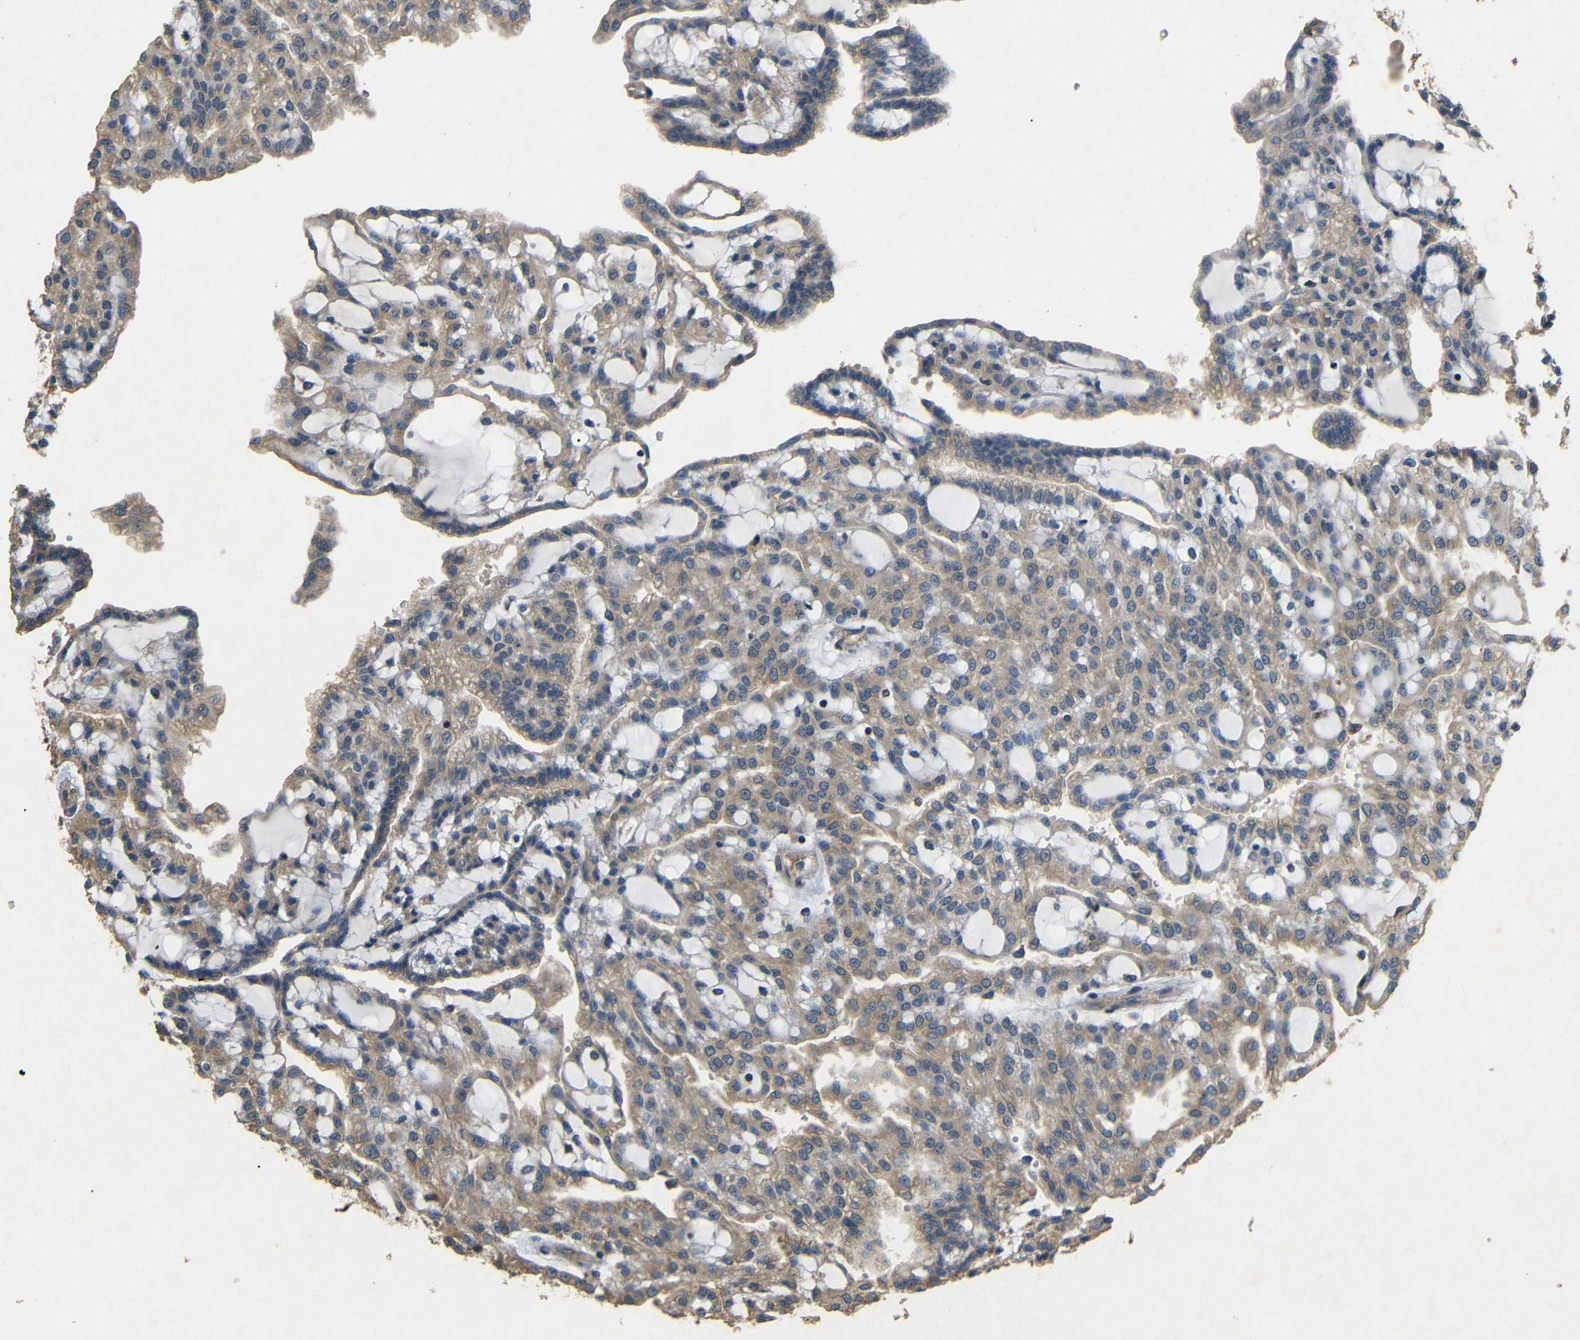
{"staining": {"intensity": "moderate", "quantity": ">75%", "location": "cytoplasmic/membranous"}, "tissue": "renal cancer", "cell_type": "Tumor cells", "image_type": "cancer", "snomed": [{"axis": "morphology", "description": "Adenocarcinoma, NOS"}, {"axis": "topography", "description": "Kidney"}], "caption": "IHC photomicrograph of neoplastic tissue: human adenocarcinoma (renal) stained using IHC demonstrates medium levels of moderate protein expression localized specifically in the cytoplasmic/membranous of tumor cells, appearing as a cytoplasmic/membranous brown color.", "gene": "BNIP3", "patient": {"sex": "male", "age": 63}}